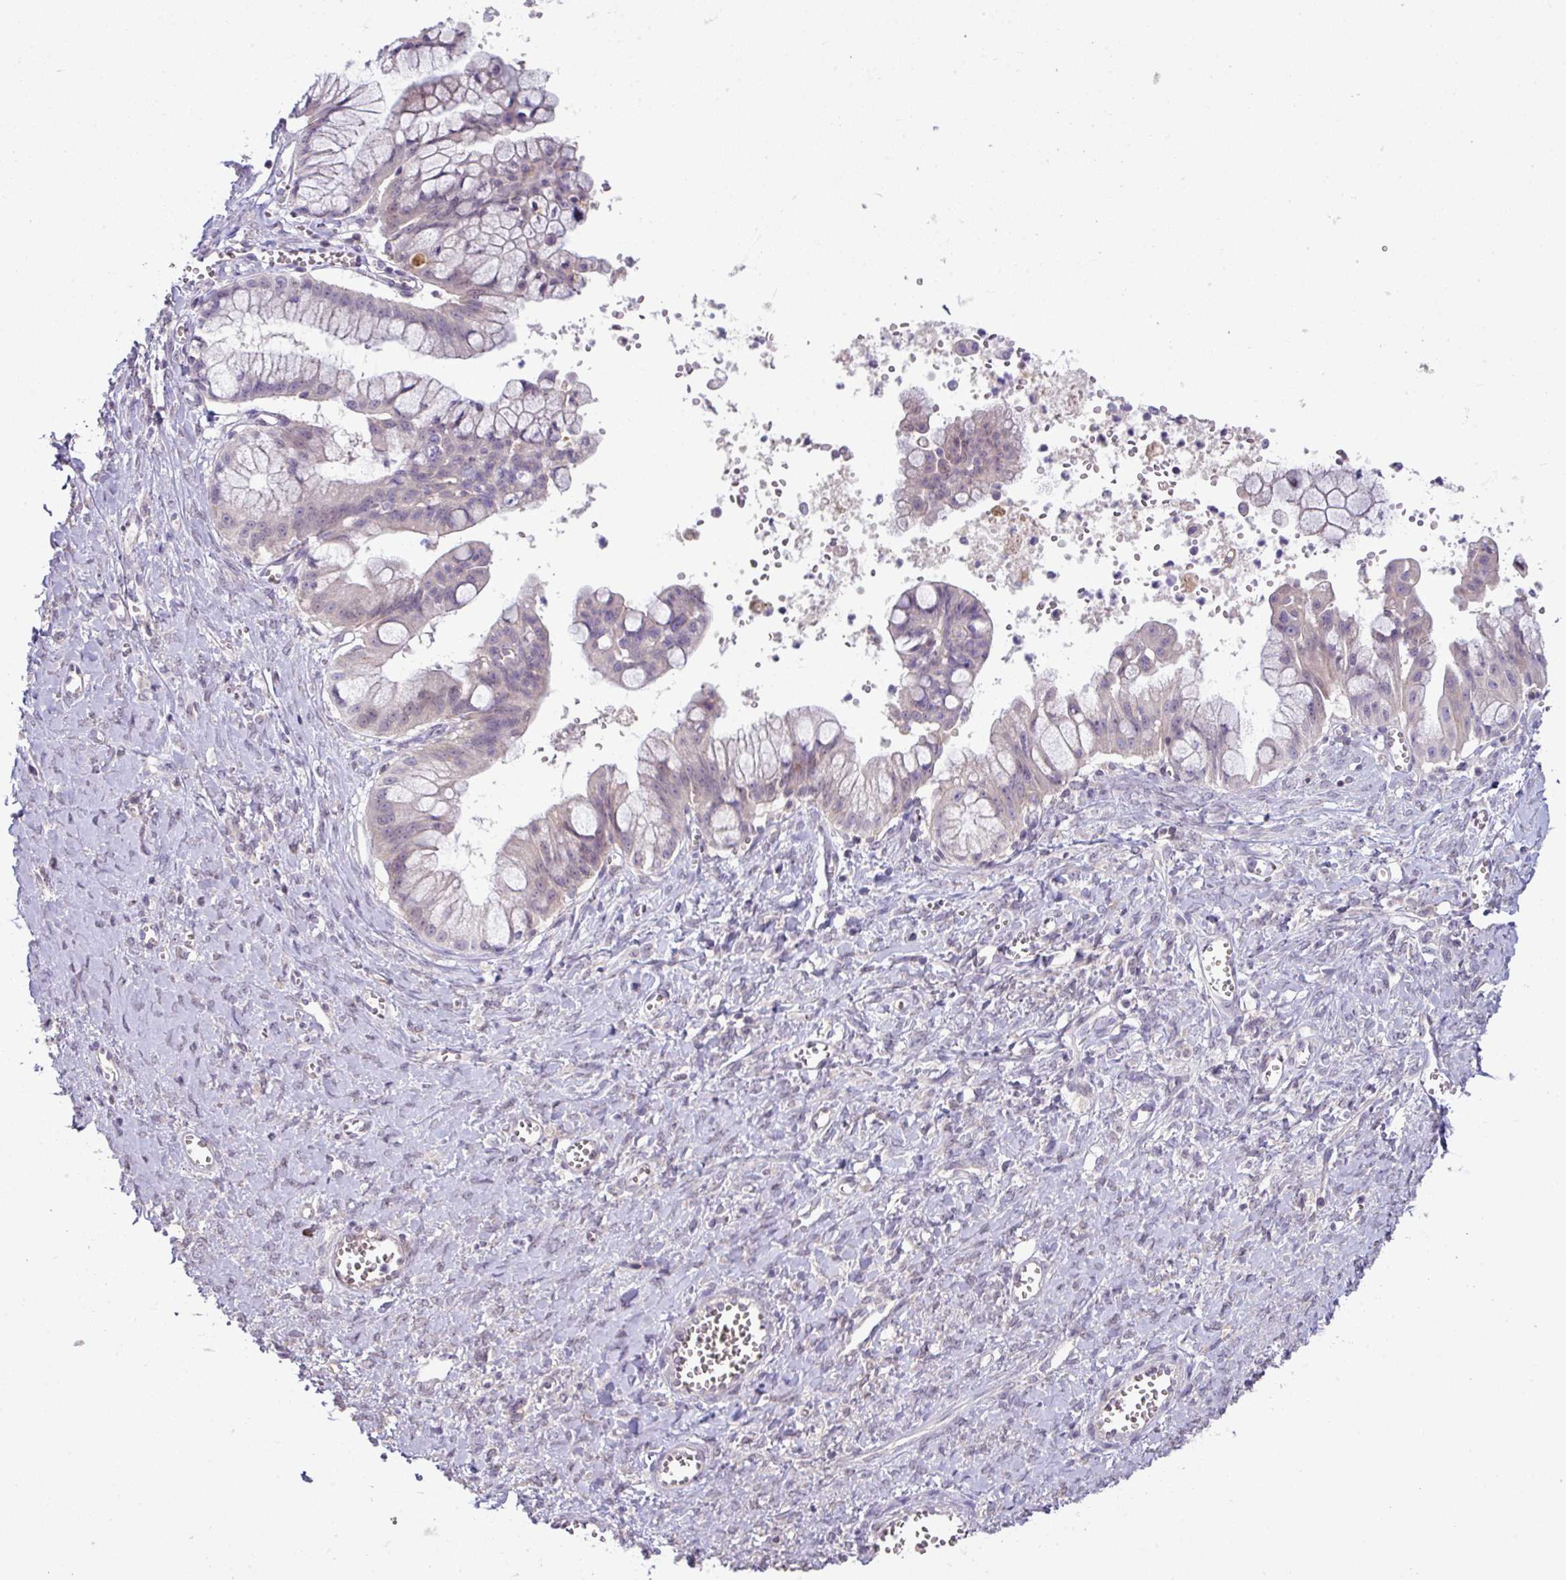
{"staining": {"intensity": "negative", "quantity": "none", "location": "none"}, "tissue": "ovarian cancer", "cell_type": "Tumor cells", "image_type": "cancer", "snomed": [{"axis": "morphology", "description": "Cystadenocarcinoma, mucinous, NOS"}, {"axis": "topography", "description": "Ovary"}], "caption": "DAB immunohistochemical staining of human ovarian mucinous cystadenocarcinoma displays no significant staining in tumor cells.", "gene": "SLAMF6", "patient": {"sex": "female", "age": 70}}